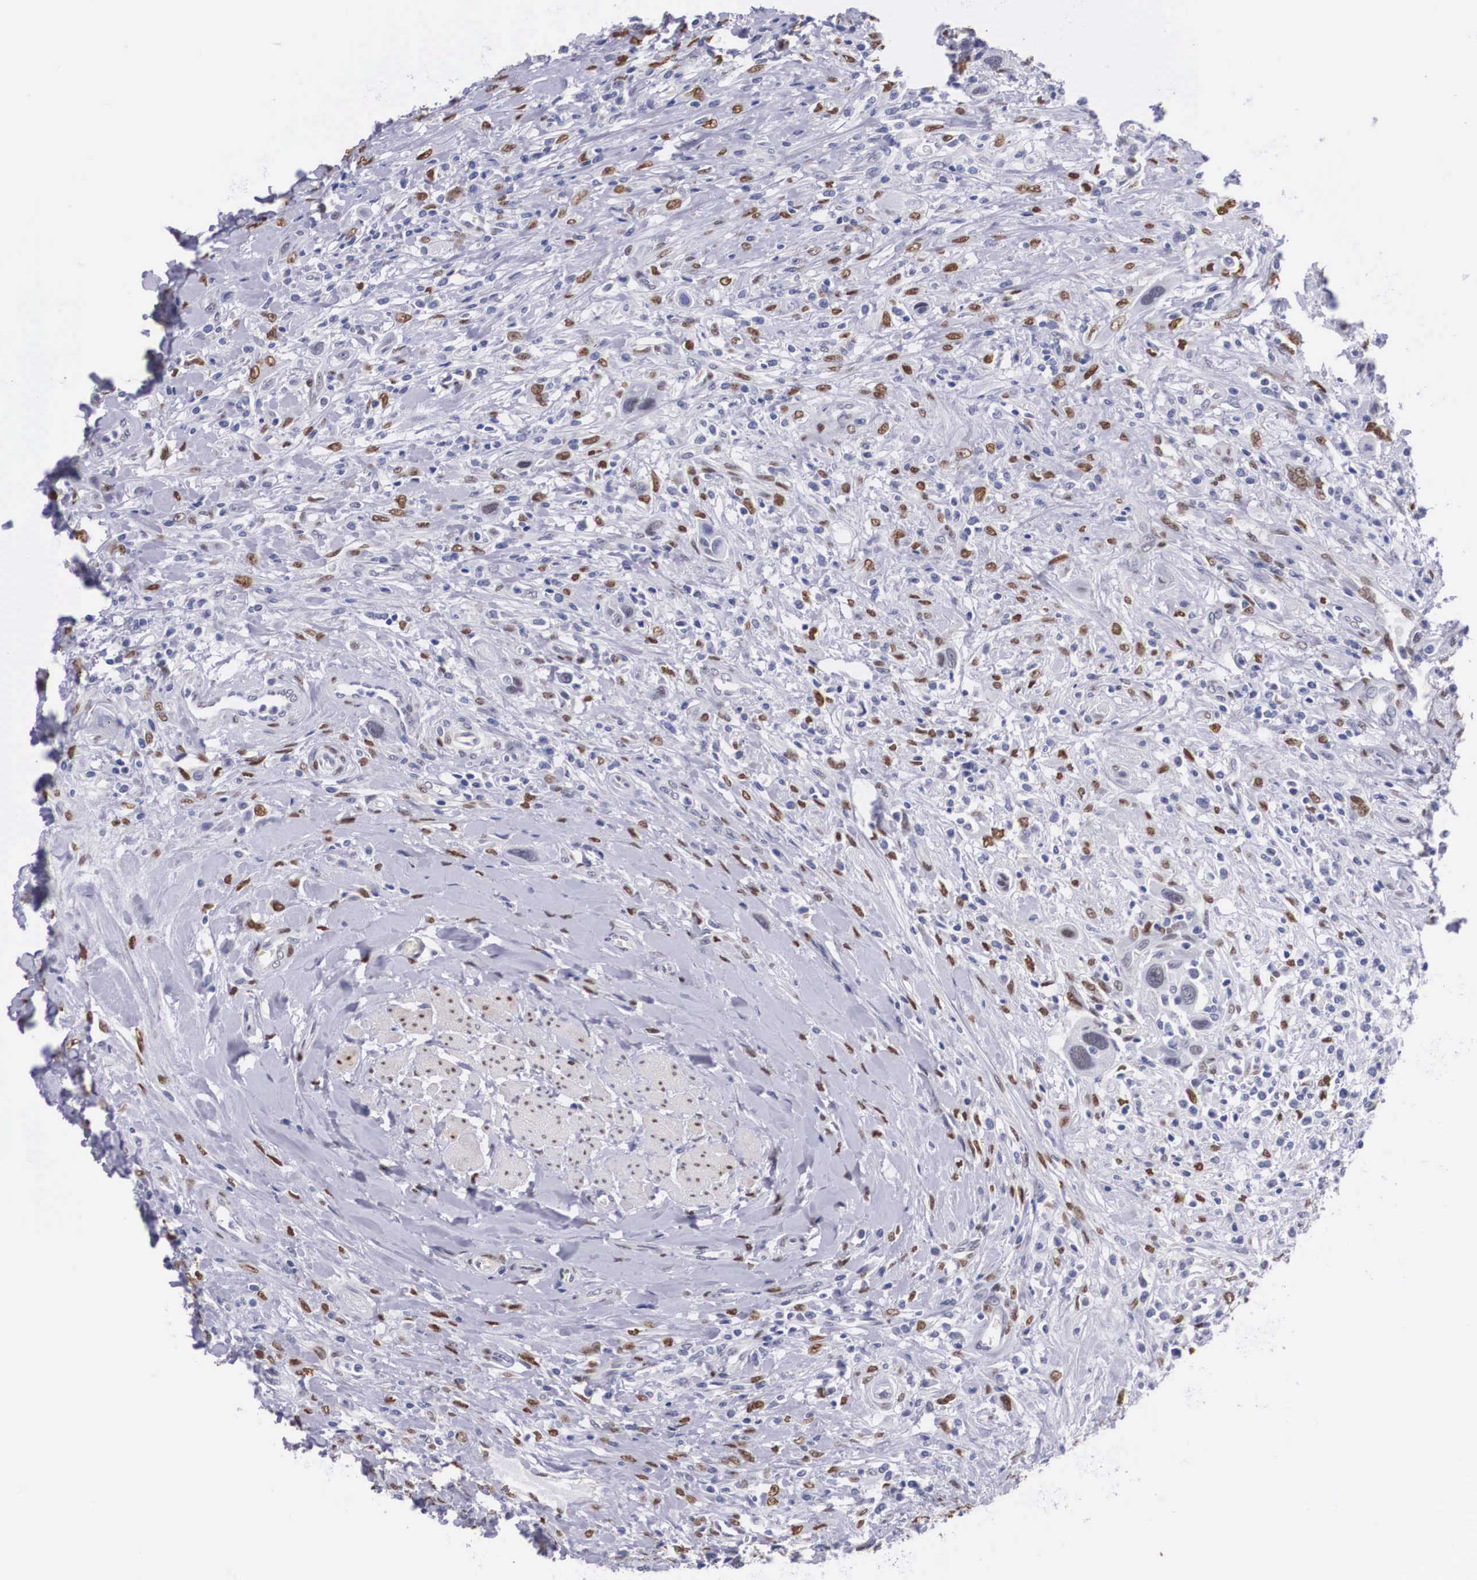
{"staining": {"intensity": "moderate", "quantity": "25%-75%", "location": "nuclear"}, "tissue": "urothelial cancer", "cell_type": "Tumor cells", "image_type": "cancer", "snomed": [{"axis": "morphology", "description": "Urothelial carcinoma, High grade"}, {"axis": "topography", "description": "Urinary bladder"}], "caption": "Human urothelial cancer stained with a brown dye shows moderate nuclear positive expression in about 25%-75% of tumor cells.", "gene": "KHDRBS3", "patient": {"sex": "male", "age": 50}}